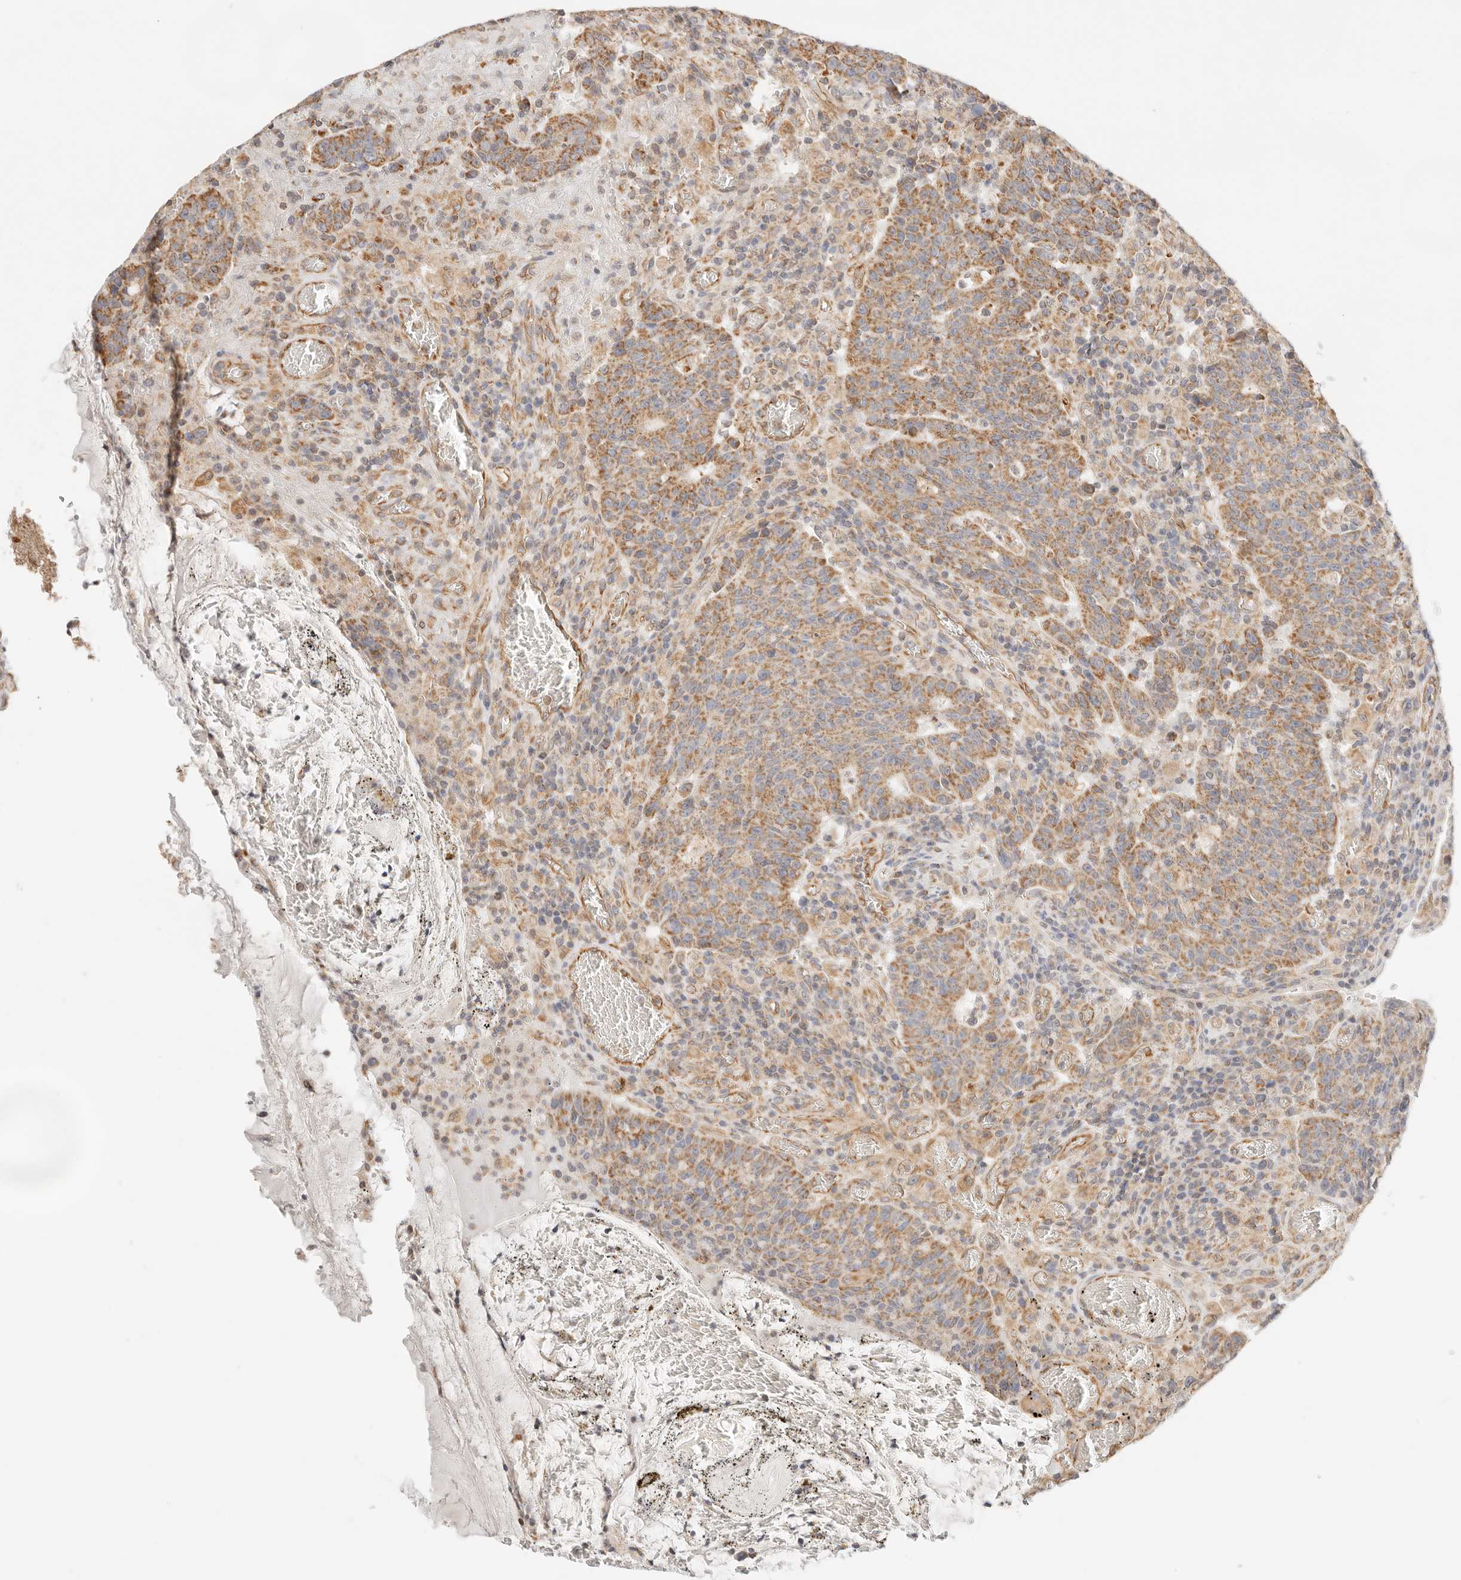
{"staining": {"intensity": "moderate", "quantity": ">75%", "location": "cytoplasmic/membranous"}, "tissue": "colorectal cancer", "cell_type": "Tumor cells", "image_type": "cancer", "snomed": [{"axis": "morphology", "description": "Adenocarcinoma, NOS"}, {"axis": "topography", "description": "Colon"}], "caption": "Immunohistochemistry (IHC) (DAB) staining of human colorectal cancer (adenocarcinoma) reveals moderate cytoplasmic/membranous protein expression in about >75% of tumor cells.", "gene": "ZC3H11A", "patient": {"sex": "female", "age": 75}}